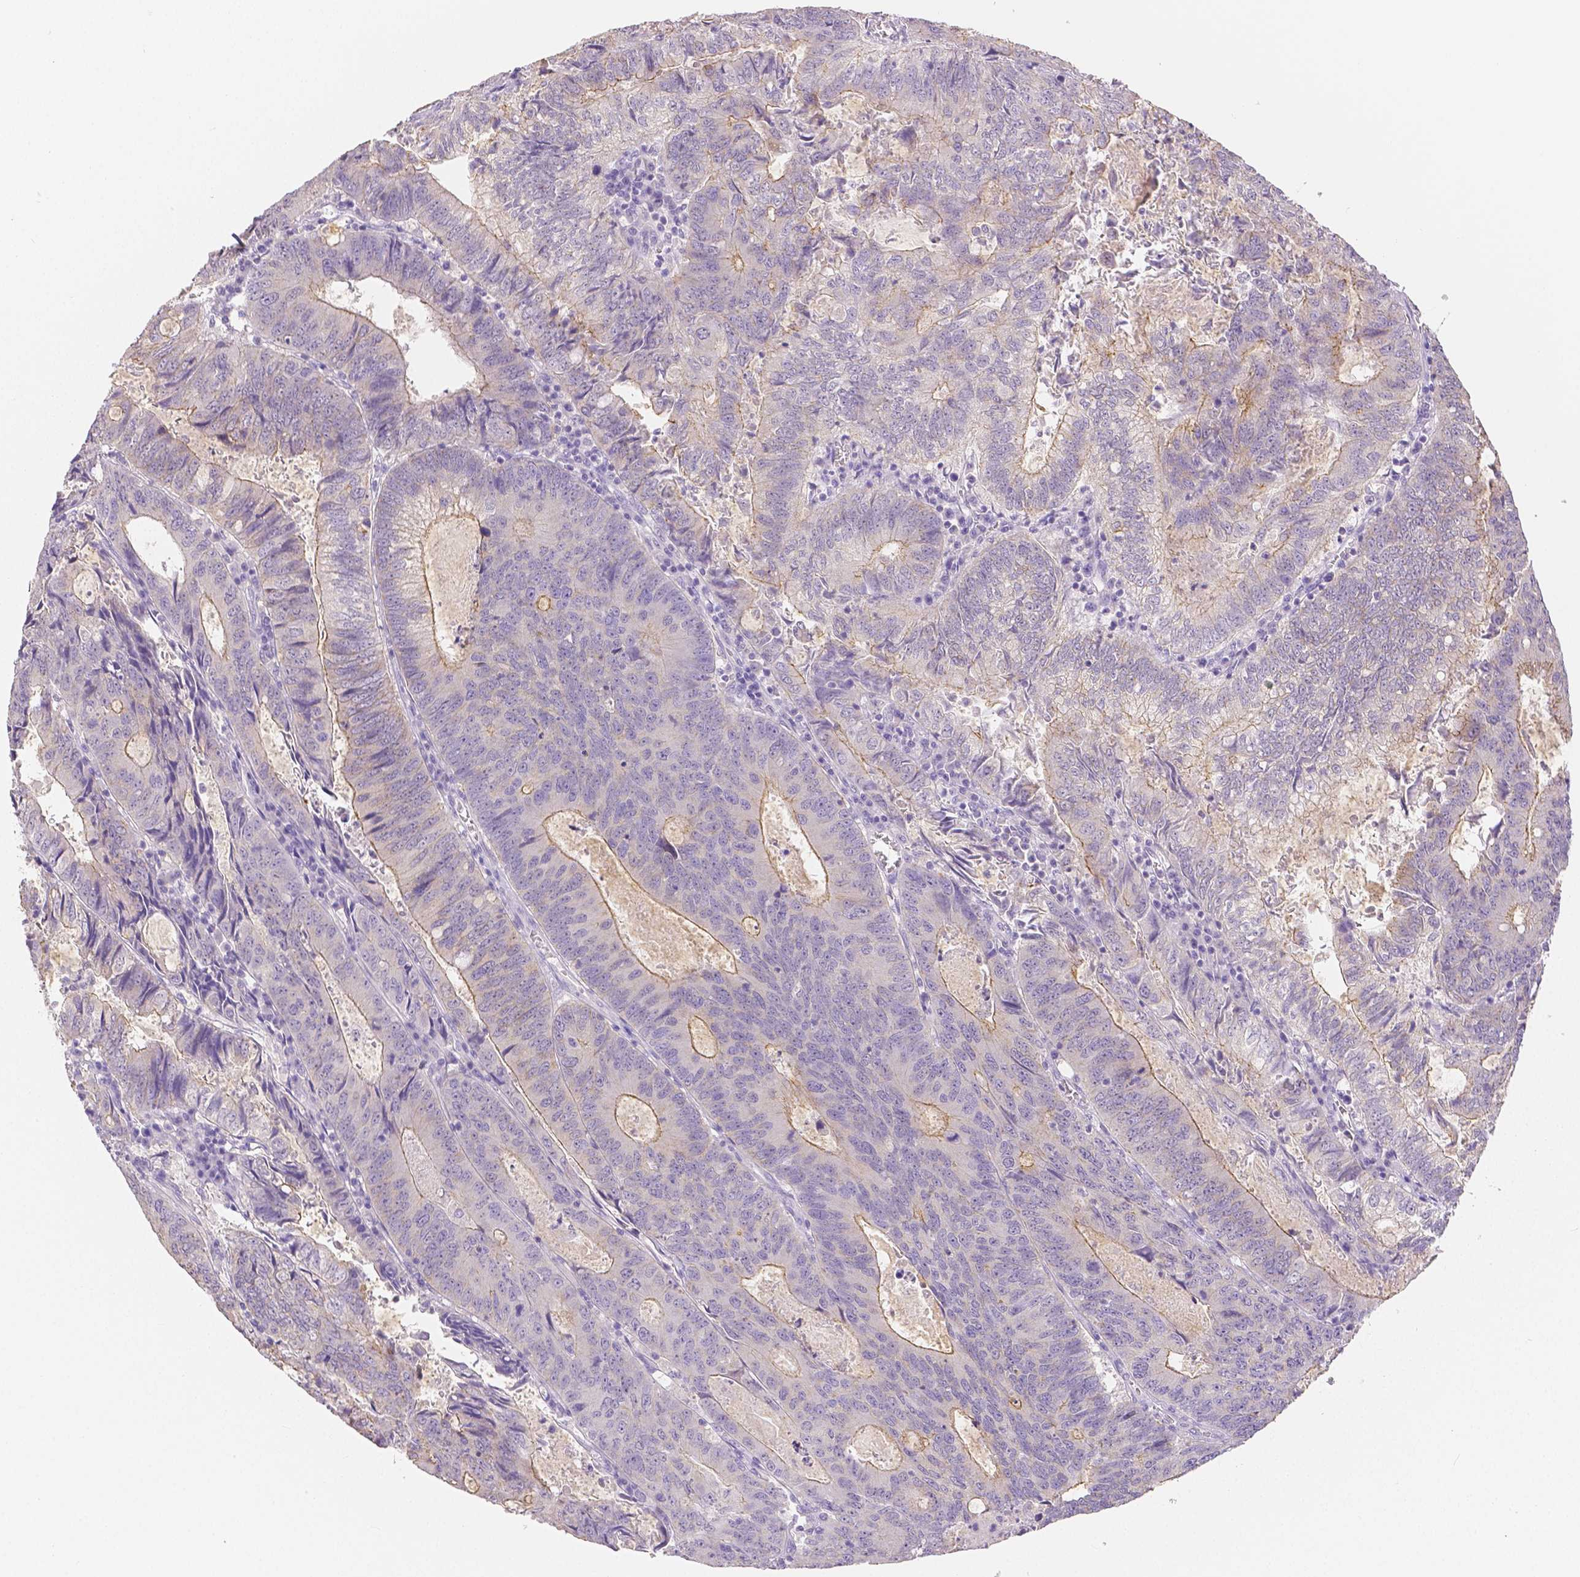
{"staining": {"intensity": "moderate", "quantity": "25%-75%", "location": "cytoplasmic/membranous"}, "tissue": "colorectal cancer", "cell_type": "Tumor cells", "image_type": "cancer", "snomed": [{"axis": "morphology", "description": "Adenocarcinoma, NOS"}, {"axis": "topography", "description": "Colon"}], "caption": "Immunohistochemistry micrograph of colorectal cancer stained for a protein (brown), which displays medium levels of moderate cytoplasmic/membranous positivity in approximately 25%-75% of tumor cells.", "gene": "OCLN", "patient": {"sex": "male", "age": 67}}